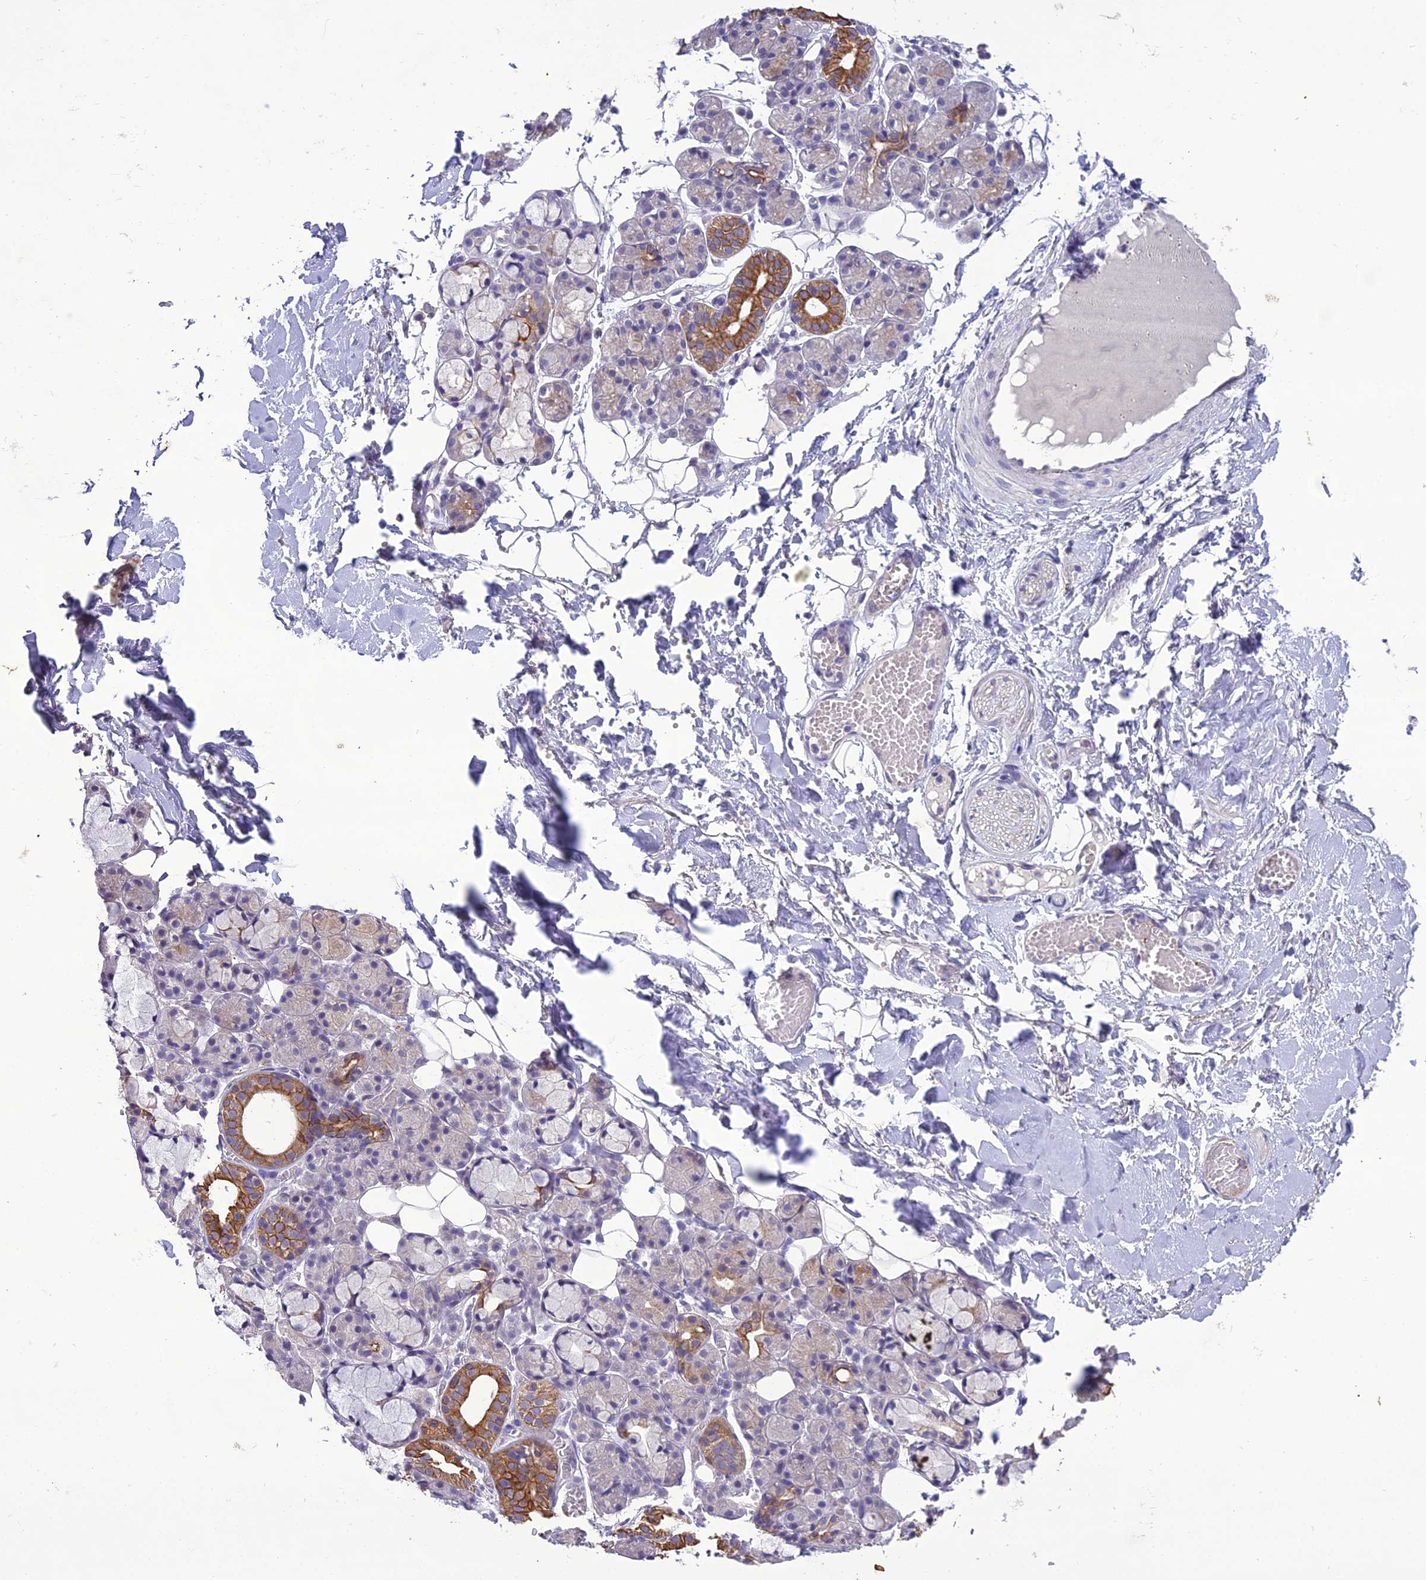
{"staining": {"intensity": "moderate", "quantity": "<25%", "location": "cytoplasmic/membranous"}, "tissue": "salivary gland", "cell_type": "Glandular cells", "image_type": "normal", "snomed": [{"axis": "morphology", "description": "Normal tissue, NOS"}, {"axis": "topography", "description": "Salivary gland"}], "caption": "The histopathology image displays a brown stain indicating the presence of a protein in the cytoplasmic/membranous of glandular cells in salivary gland.", "gene": "SCRT1", "patient": {"sex": "male", "age": 63}}